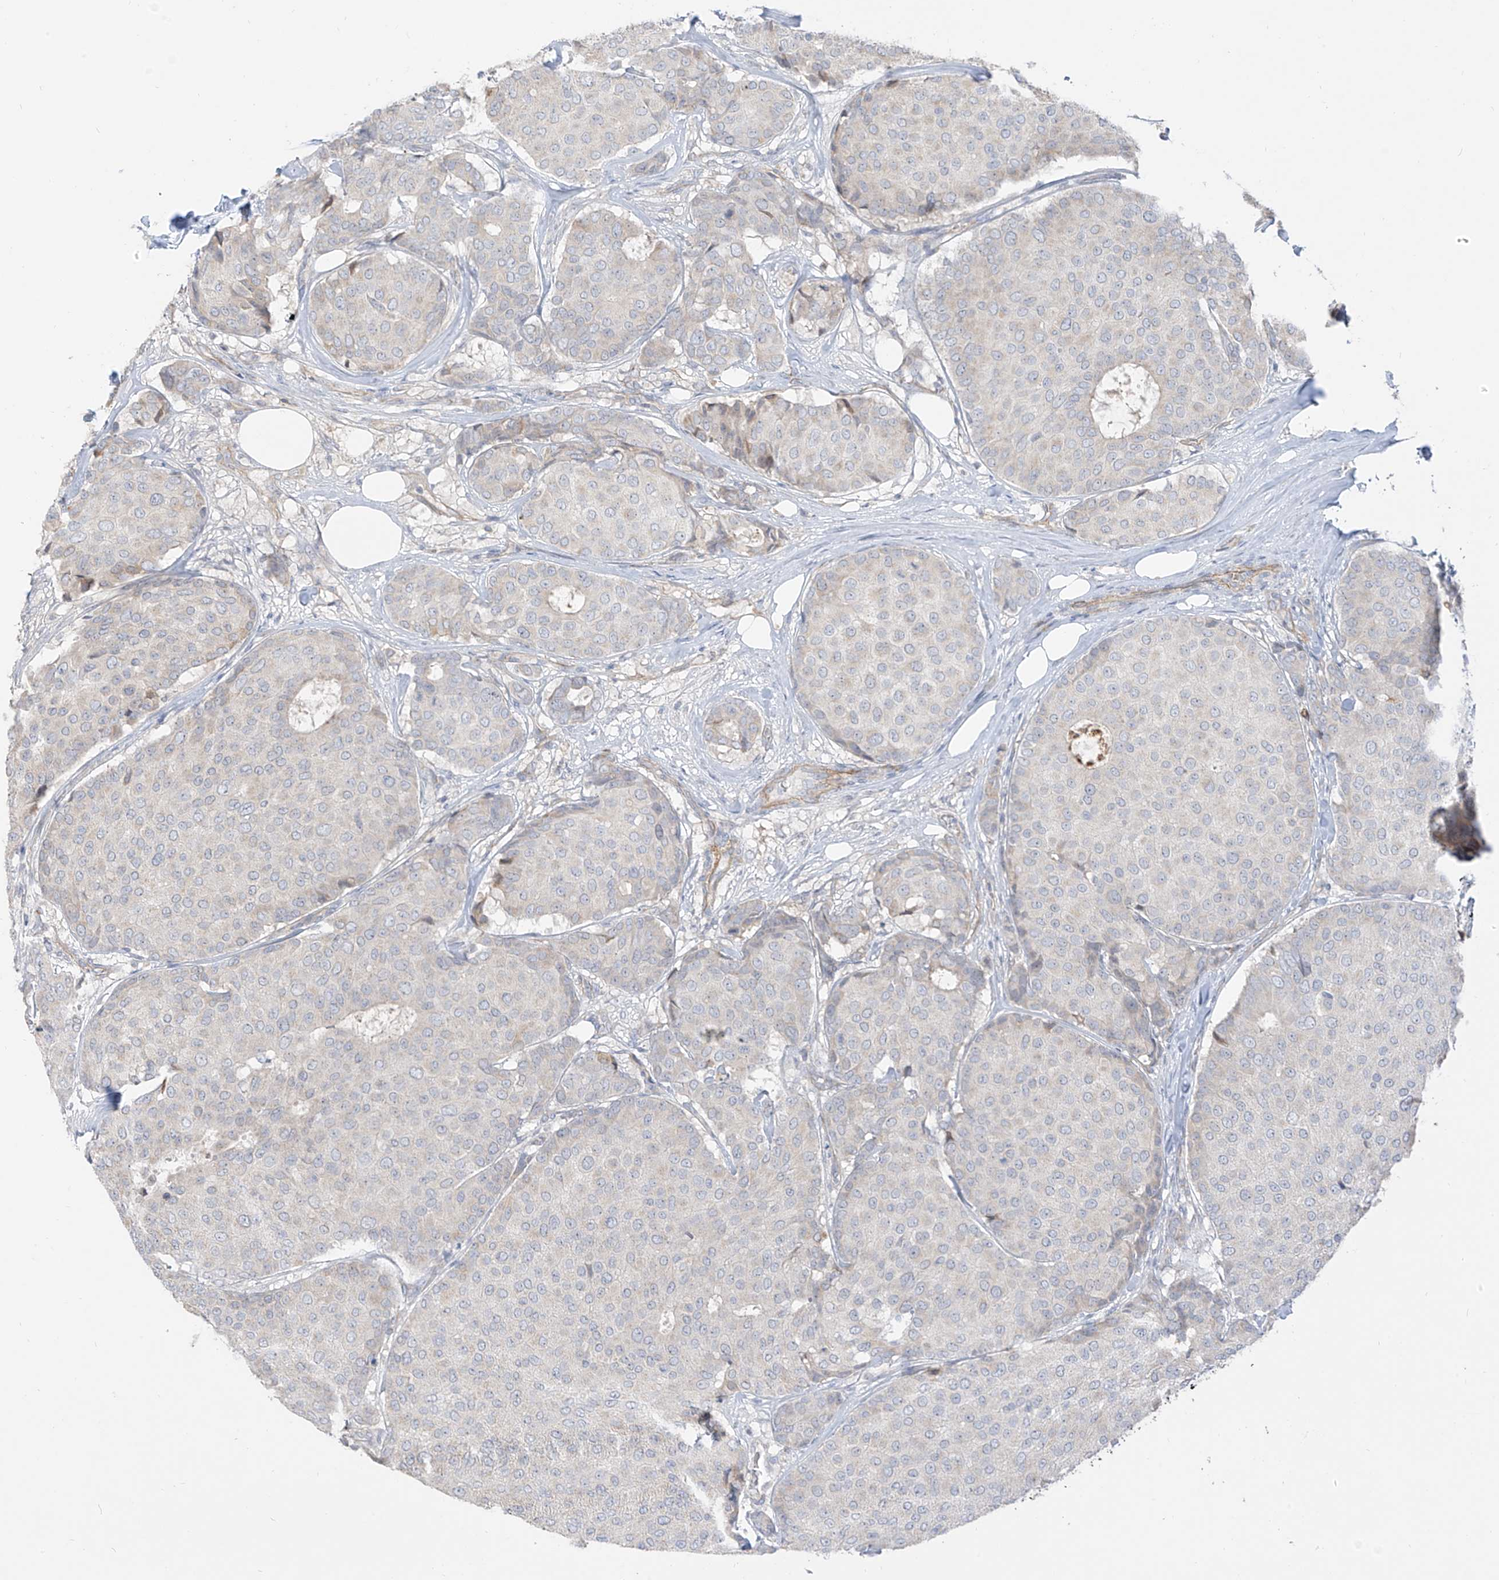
{"staining": {"intensity": "negative", "quantity": "none", "location": "none"}, "tissue": "breast cancer", "cell_type": "Tumor cells", "image_type": "cancer", "snomed": [{"axis": "morphology", "description": "Duct carcinoma"}, {"axis": "topography", "description": "Breast"}], "caption": "Immunohistochemistry of human infiltrating ductal carcinoma (breast) reveals no expression in tumor cells.", "gene": "C2orf42", "patient": {"sex": "female", "age": 75}}